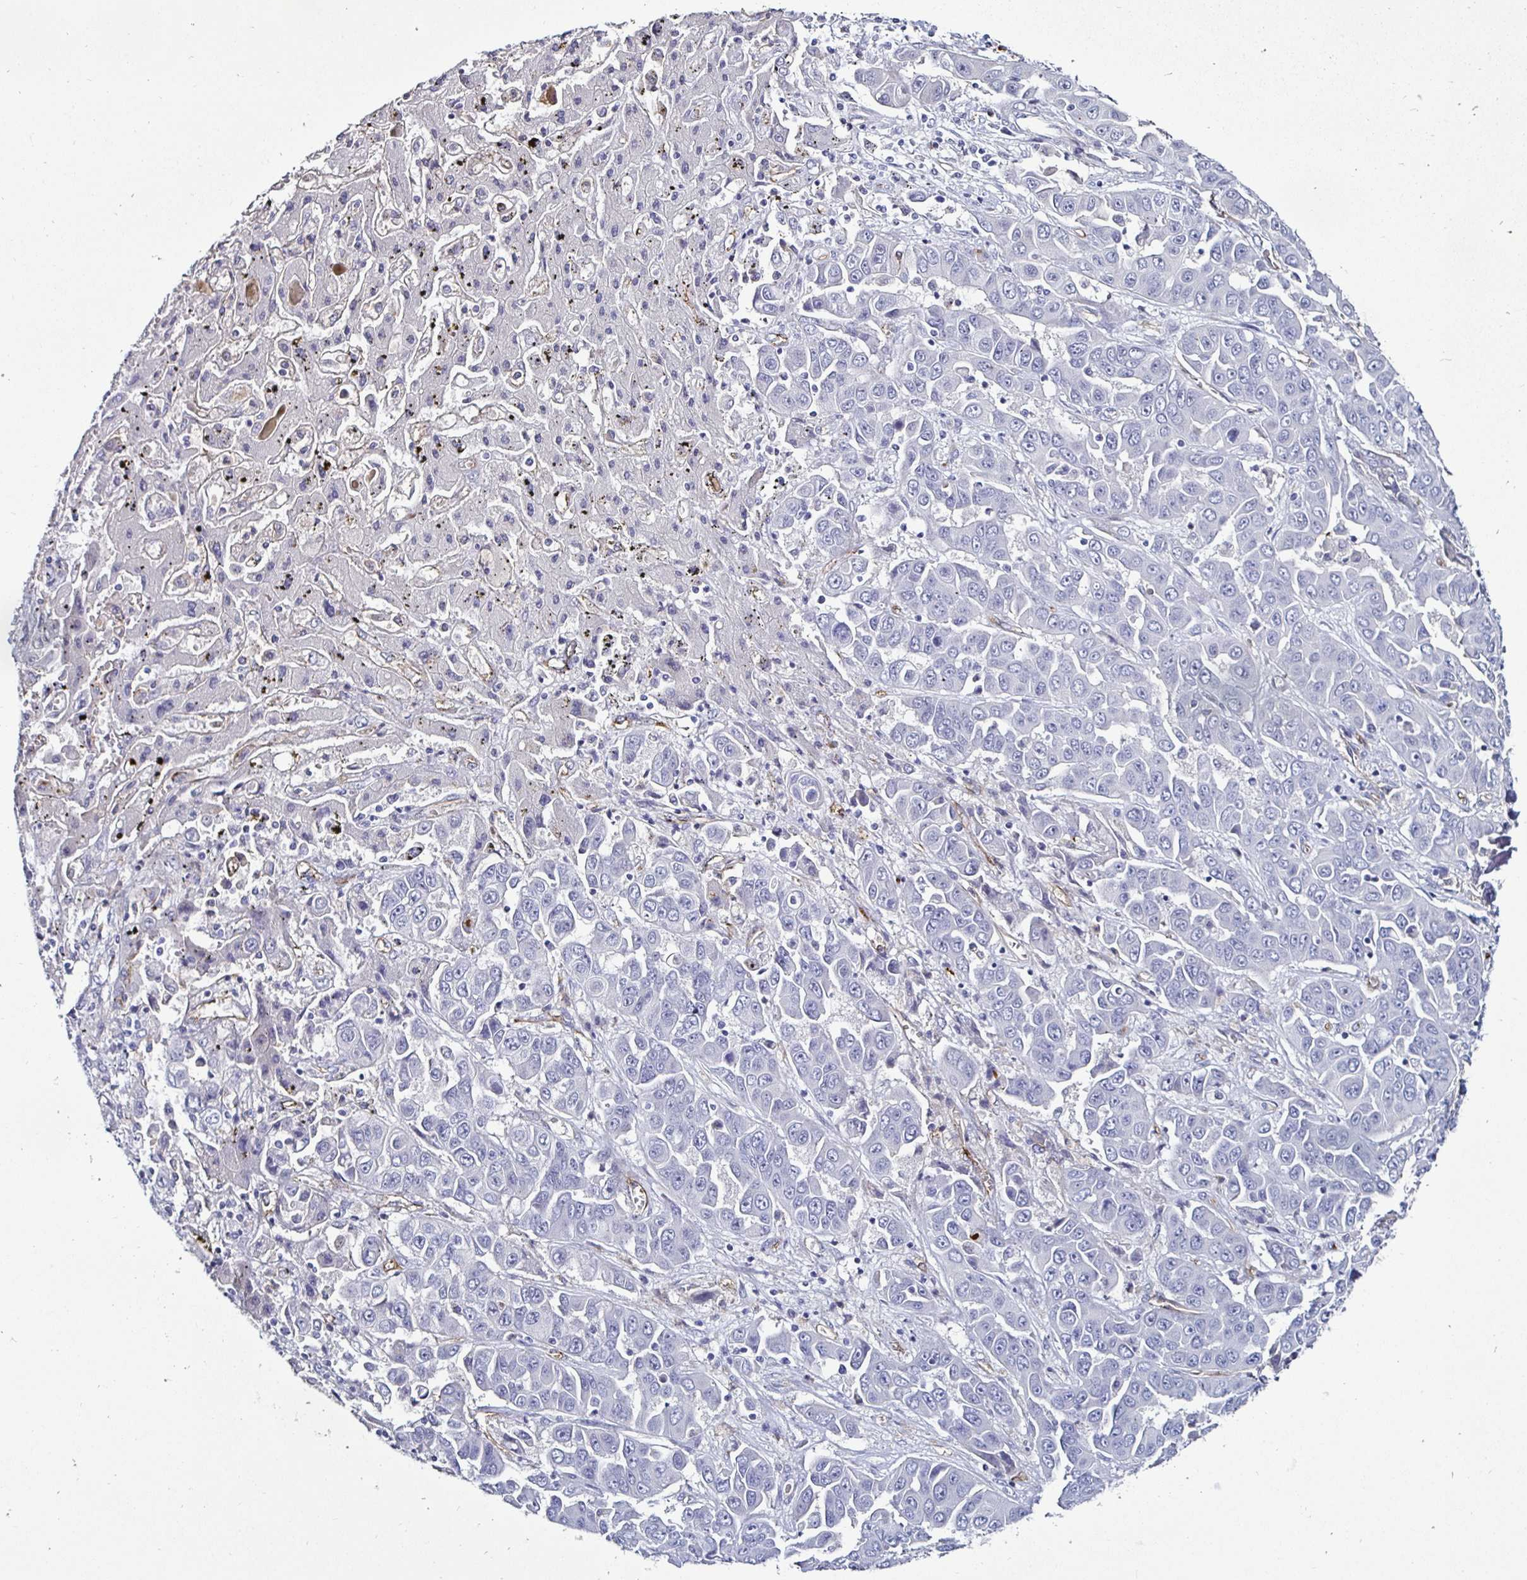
{"staining": {"intensity": "negative", "quantity": "none", "location": "none"}, "tissue": "liver cancer", "cell_type": "Tumor cells", "image_type": "cancer", "snomed": [{"axis": "morphology", "description": "Cholangiocarcinoma"}, {"axis": "topography", "description": "Liver"}], "caption": "This image is of cholangiocarcinoma (liver) stained with immunohistochemistry (IHC) to label a protein in brown with the nuclei are counter-stained blue. There is no staining in tumor cells.", "gene": "ACSBG2", "patient": {"sex": "female", "age": 52}}